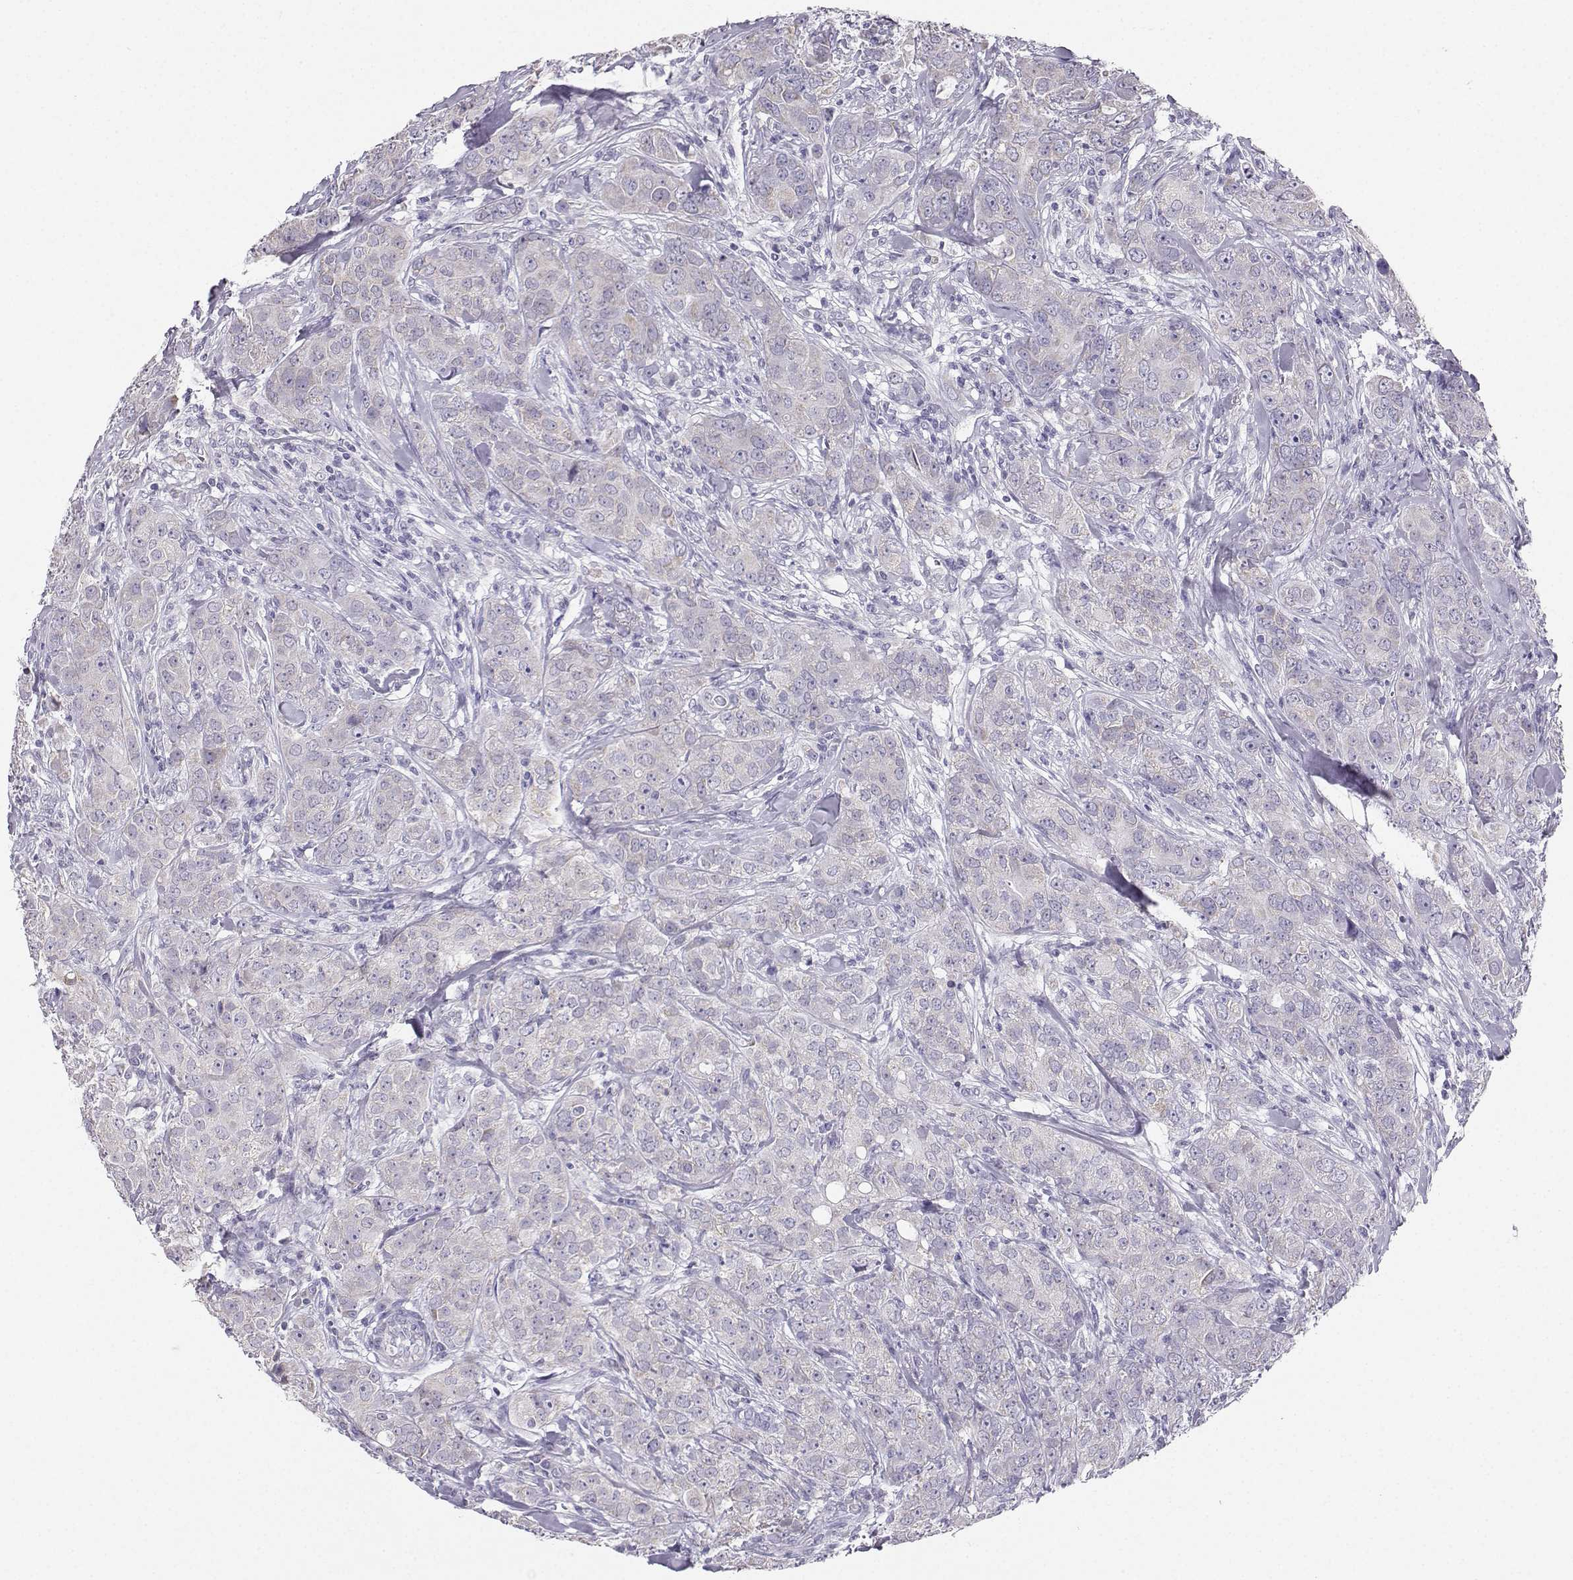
{"staining": {"intensity": "negative", "quantity": "none", "location": "none"}, "tissue": "breast cancer", "cell_type": "Tumor cells", "image_type": "cancer", "snomed": [{"axis": "morphology", "description": "Duct carcinoma"}, {"axis": "topography", "description": "Breast"}], "caption": "Immunohistochemical staining of breast cancer displays no significant staining in tumor cells. (DAB IHC visualized using brightfield microscopy, high magnification).", "gene": "AVP", "patient": {"sex": "female", "age": 43}}